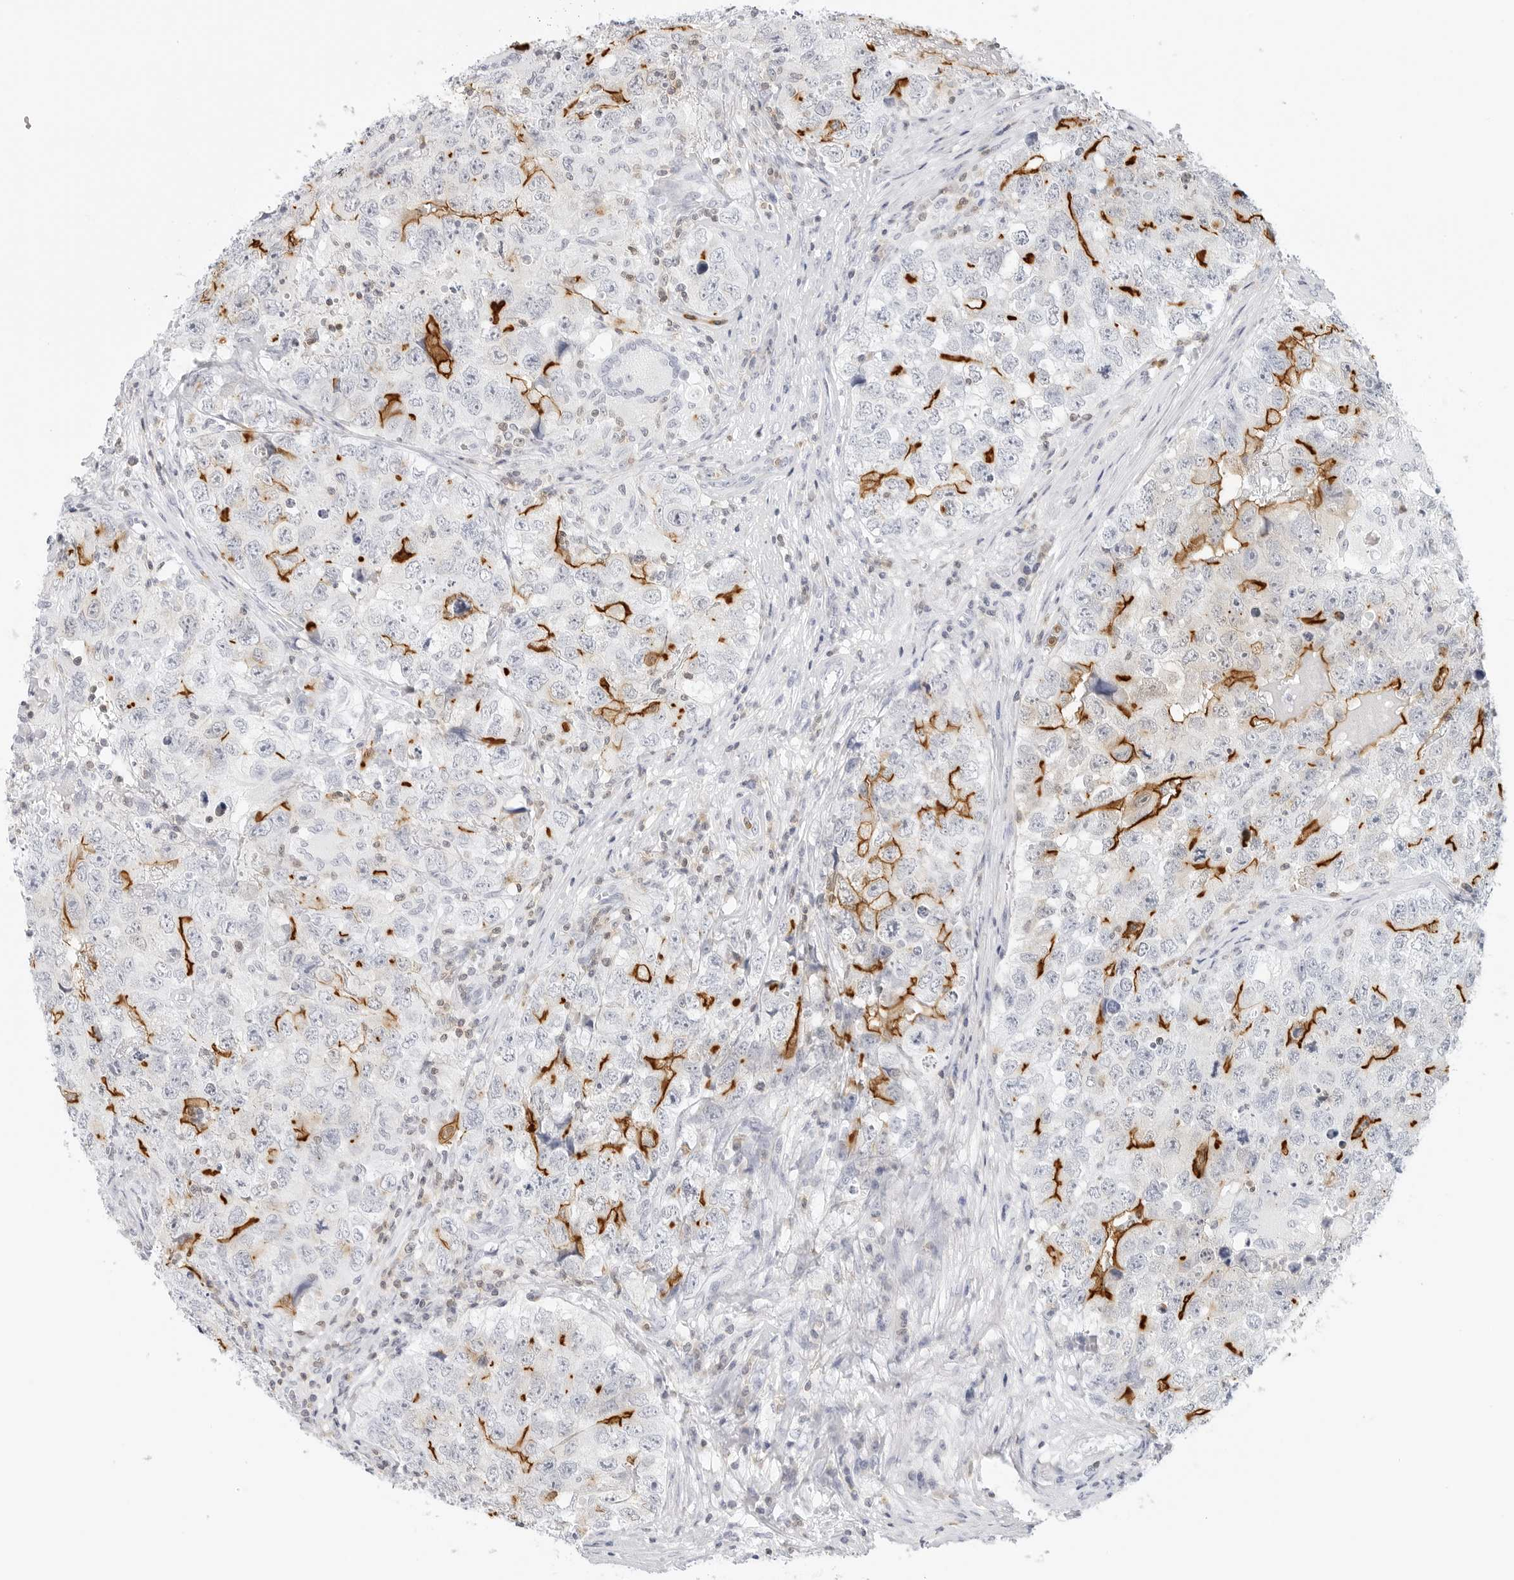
{"staining": {"intensity": "strong", "quantity": "25%-75%", "location": "cytoplasmic/membranous"}, "tissue": "testis cancer", "cell_type": "Tumor cells", "image_type": "cancer", "snomed": [{"axis": "morphology", "description": "Seminoma, NOS"}, {"axis": "morphology", "description": "Carcinoma, Embryonal, NOS"}, {"axis": "topography", "description": "Testis"}], "caption": "The photomicrograph displays immunohistochemical staining of testis cancer. There is strong cytoplasmic/membranous staining is seen in approximately 25%-75% of tumor cells.", "gene": "SLC9A3R1", "patient": {"sex": "male", "age": 43}}